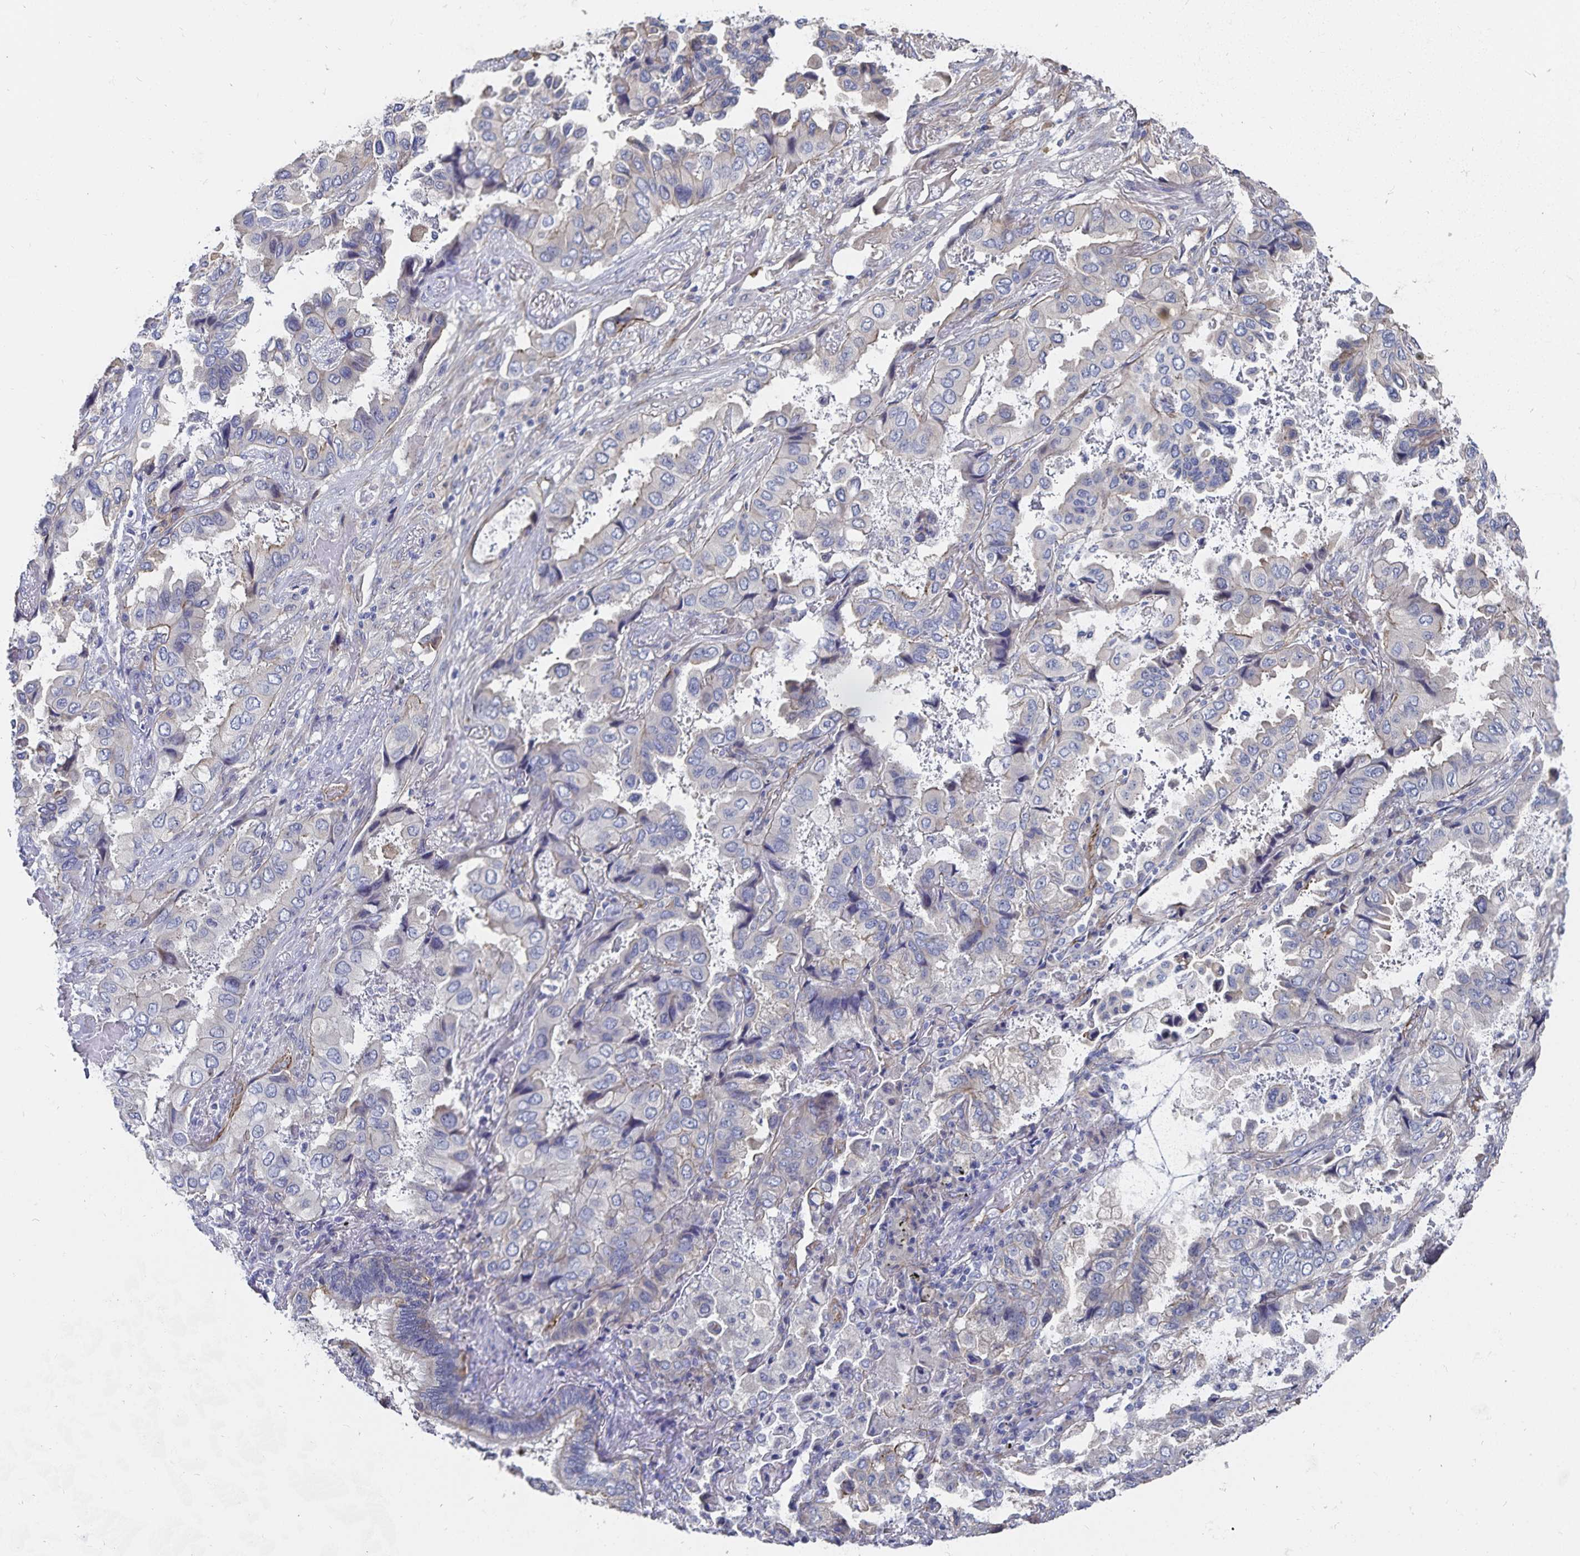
{"staining": {"intensity": "negative", "quantity": "none", "location": "none"}, "tissue": "lung cancer", "cell_type": "Tumor cells", "image_type": "cancer", "snomed": [{"axis": "morphology", "description": "Aneuploidy"}, {"axis": "morphology", "description": "Adenocarcinoma, NOS"}, {"axis": "morphology", "description": "Adenocarcinoma, metastatic, NOS"}, {"axis": "topography", "description": "Lymph node"}, {"axis": "topography", "description": "Lung"}], "caption": "Immunohistochemistry histopathology image of neoplastic tissue: human lung cancer stained with DAB reveals no significant protein expression in tumor cells.", "gene": "SSTR1", "patient": {"sex": "female", "age": 48}}